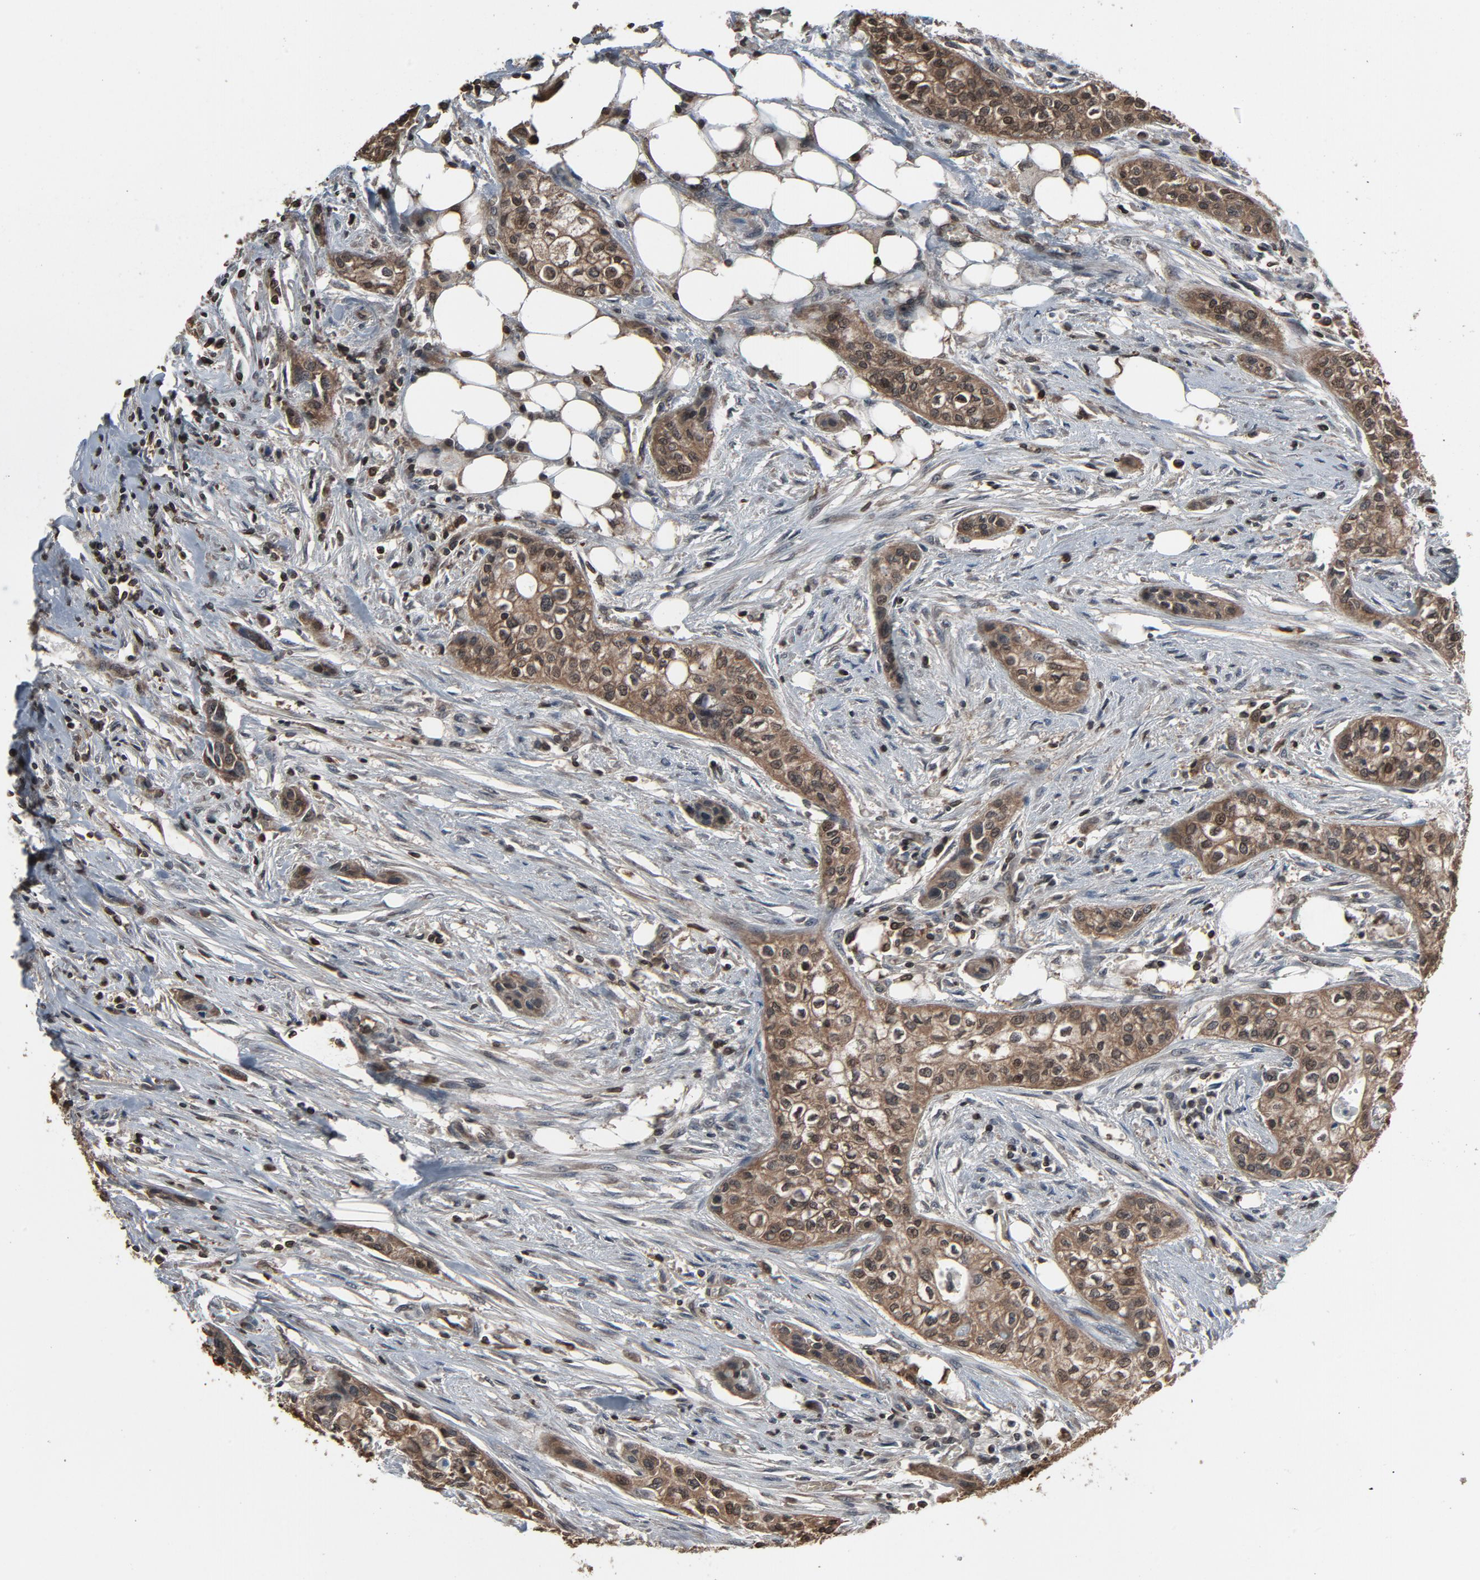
{"staining": {"intensity": "weak", "quantity": ">75%", "location": "cytoplasmic/membranous"}, "tissue": "urothelial cancer", "cell_type": "Tumor cells", "image_type": "cancer", "snomed": [{"axis": "morphology", "description": "Urothelial carcinoma, High grade"}, {"axis": "topography", "description": "Urinary bladder"}], "caption": "Urothelial carcinoma (high-grade) stained with a protein marker exhibits weak staining in tumor cells.", "gene": "UBE2D1", "patient": {"sex": "male", "age": 74}}